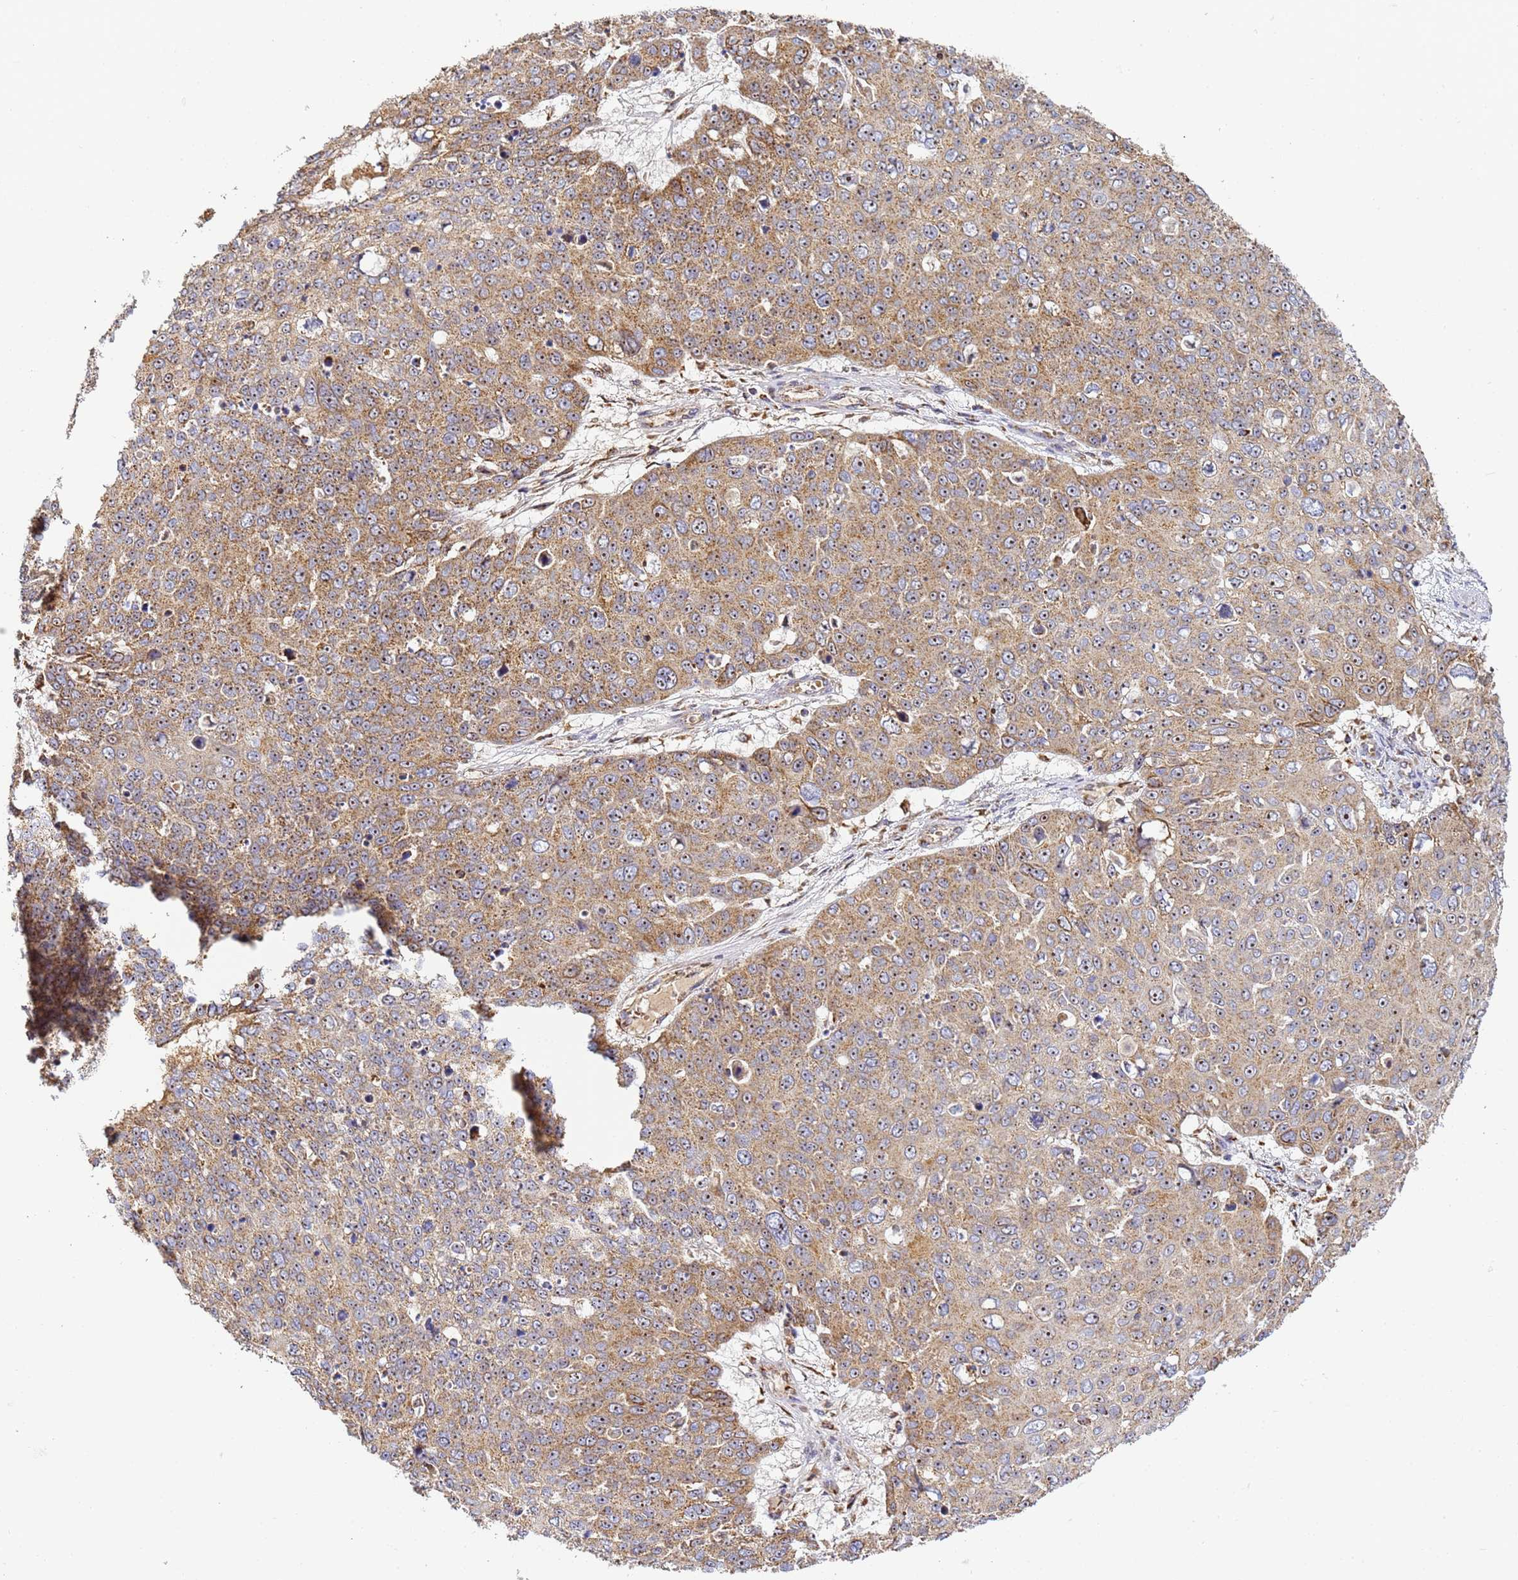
{"staining": {"intensity": "moderate", "quantity": ">75%", "location": "cytoplasmic/membranous,nuclear"}, "tissue": "skin cancer", "cell_type": "Tumor cells", "image_type": "cancer", "snomed": [{"axis": "morphology", "description": "Squamous cell carcinoma, NOS"}, {"axis": "topography", "description": "Skin"}], "caption": "Immunohistochemistry photomicrograph of squamous cell carcinoma (skin) stained for a protein (brown), which displays medium levels of moderate cytoplasmic/membranous and nuclear positivity in approximately >75% of tumor cells.", "gene": "FRG2C", "patient": {"sex": "male", "age": 71}}